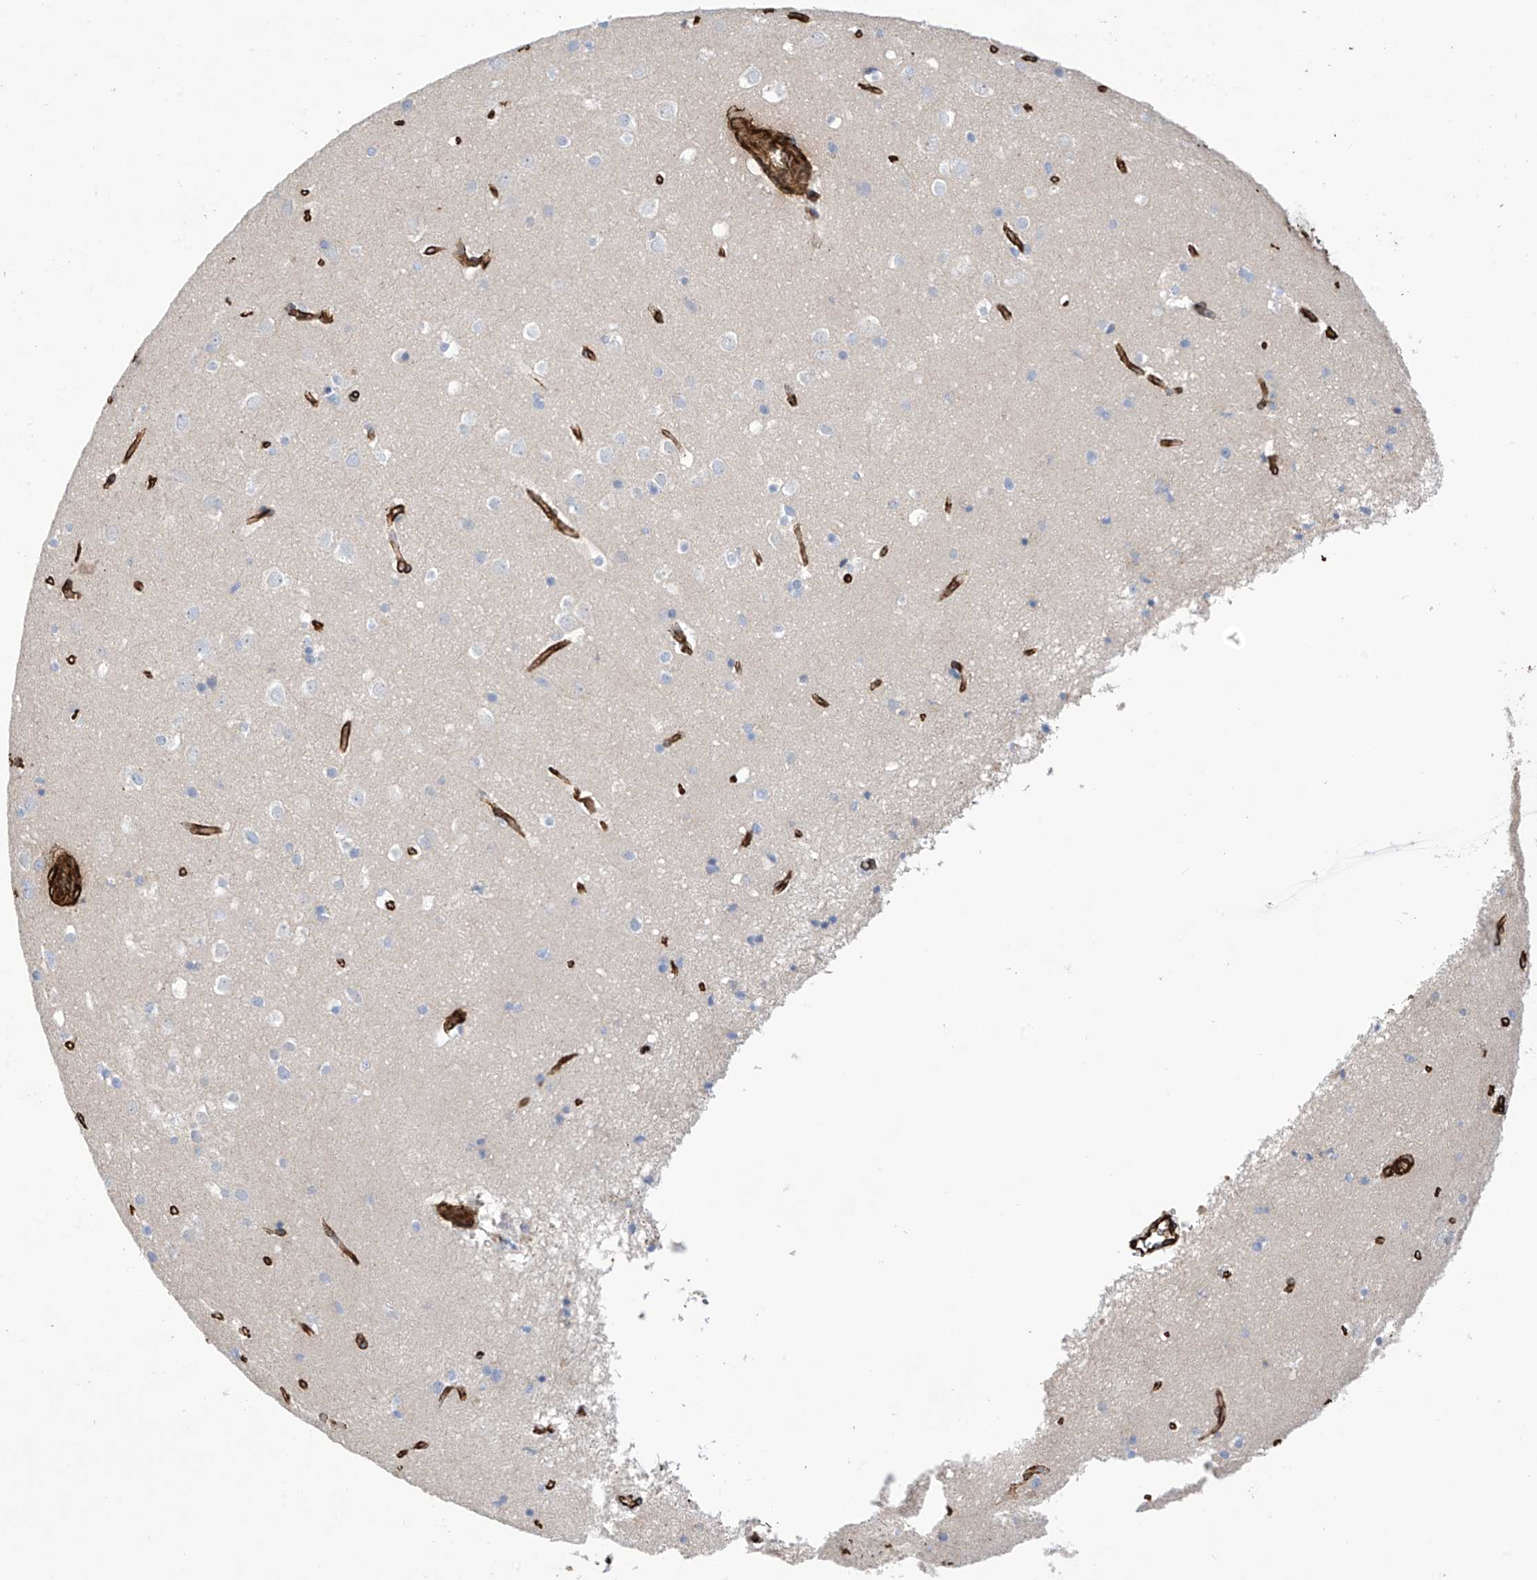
{"staining": {"intensity": "strong", "quantity": ">75%", "location": "cytoplasmic/membranous"}, "tissue": "cerebral cortex", "cell_type": "Endothelial cells", "image_type": "normal", "snomed": [{"axis": "morphology", "description": "Normal tissue, NOS"}, {"axis": "topography", "description": "Cerebral cortex"}], "caption": "Protein staining reveals strong cytoplasmic/membranous staining in about >75% of endothelial cells in normal cerebral cortex. (Brightfield microscopy of DAB IHC at high magnification).", "gene": "UBTD1", "patient": {"sex": "male", "age": 54}}